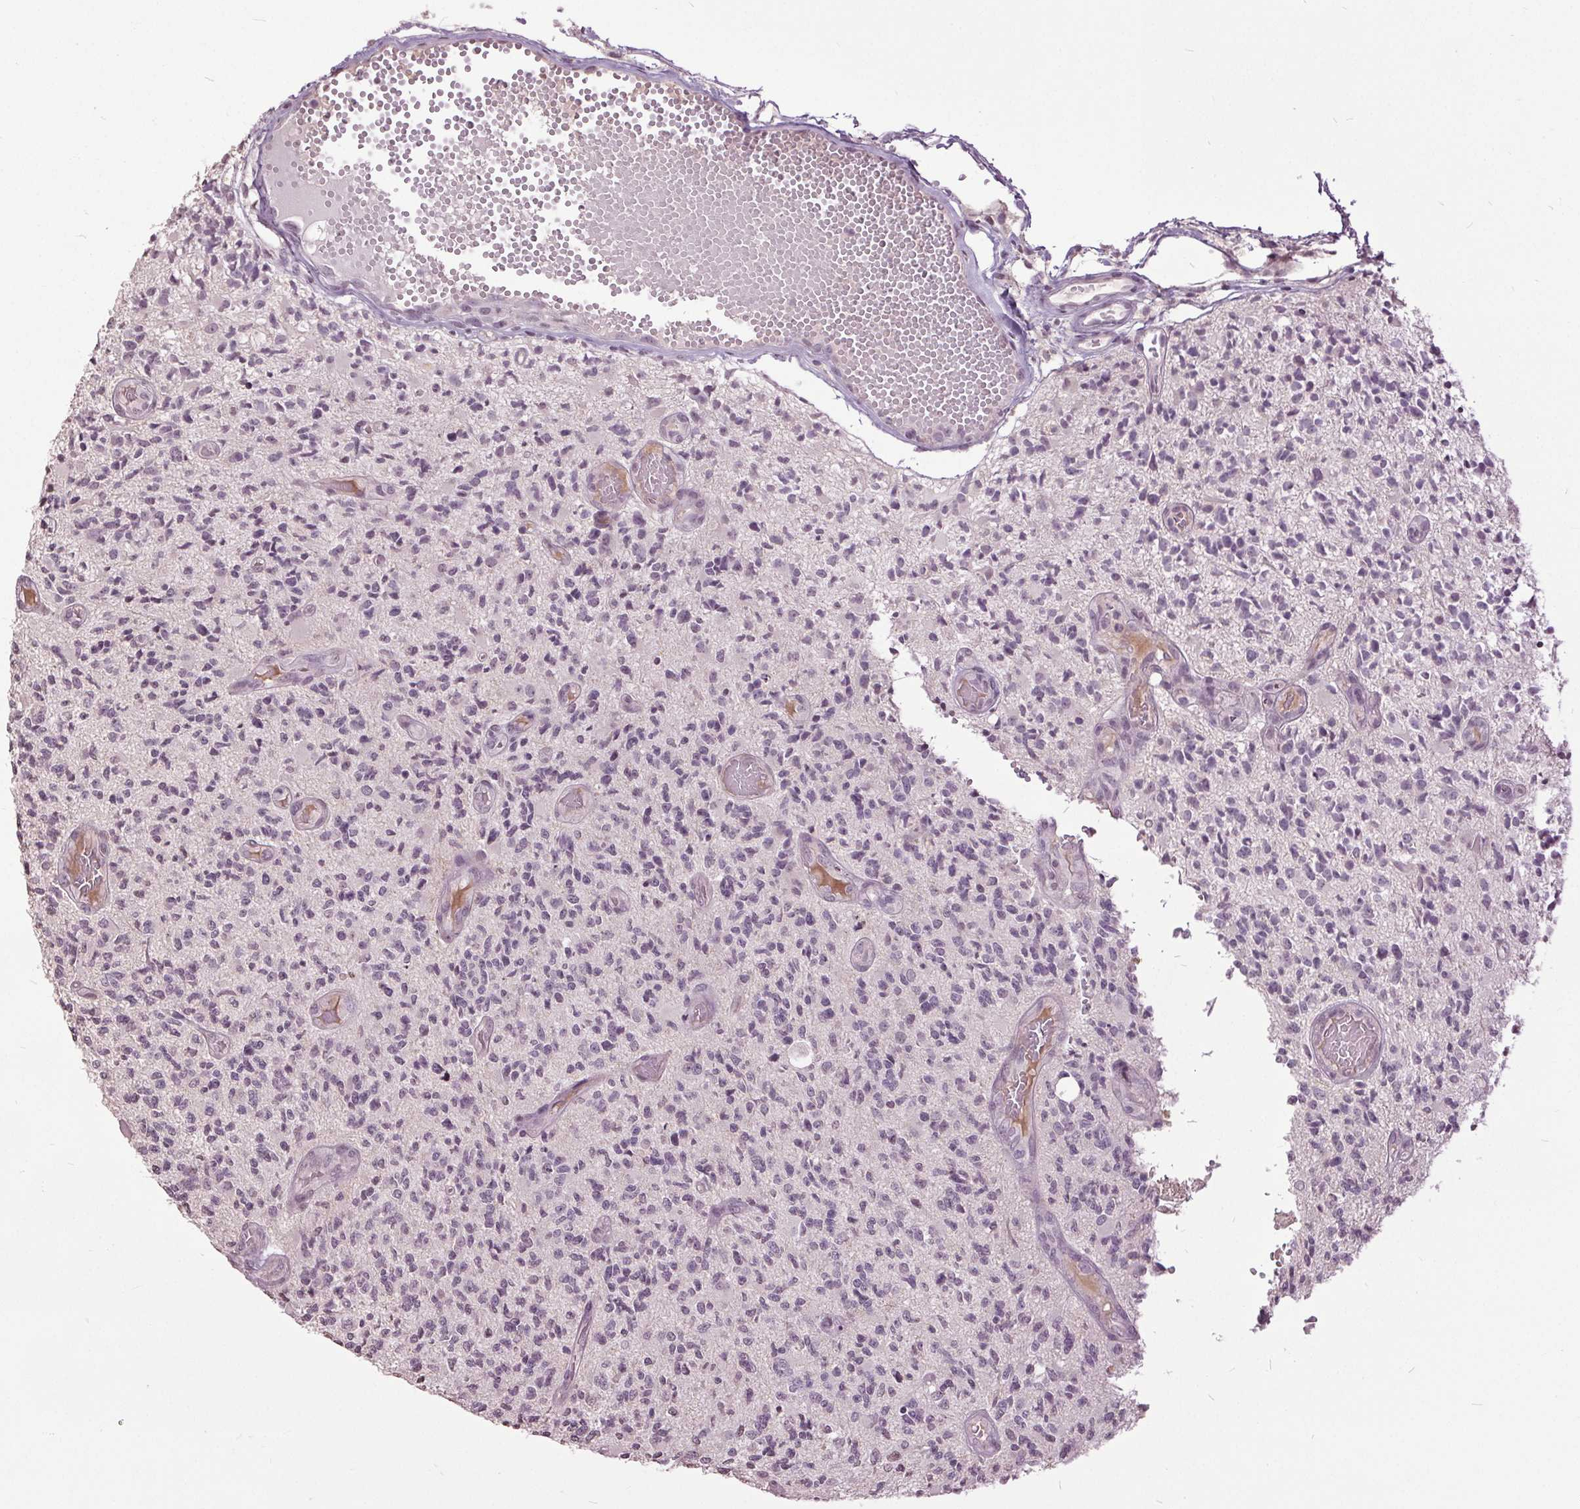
{"staining": {"intensity": "negative", "quantity": "none", "location": "none"}, "tissue": "glioma", "cell_type": "Tumor cells", "image_type": "cancer", "snomed": [{"axis": "morphology", "description": "Glioma, malignant, High grade"}, {"axis": "topography", "description": "Brain"}], "caption": "High magnification brightfield microscopy of malignant high-grade glioma stained with DAB (3,3'-diaminobenzidine) (brown) and counterstained with hematoxylin (blue): tumor cells show no significant staining. (Immunohistochemistry (ihc), brightfield microscopy, high magnification).", "gene": "CXCL16", "patient": {"sex": "female", "age": 63}}